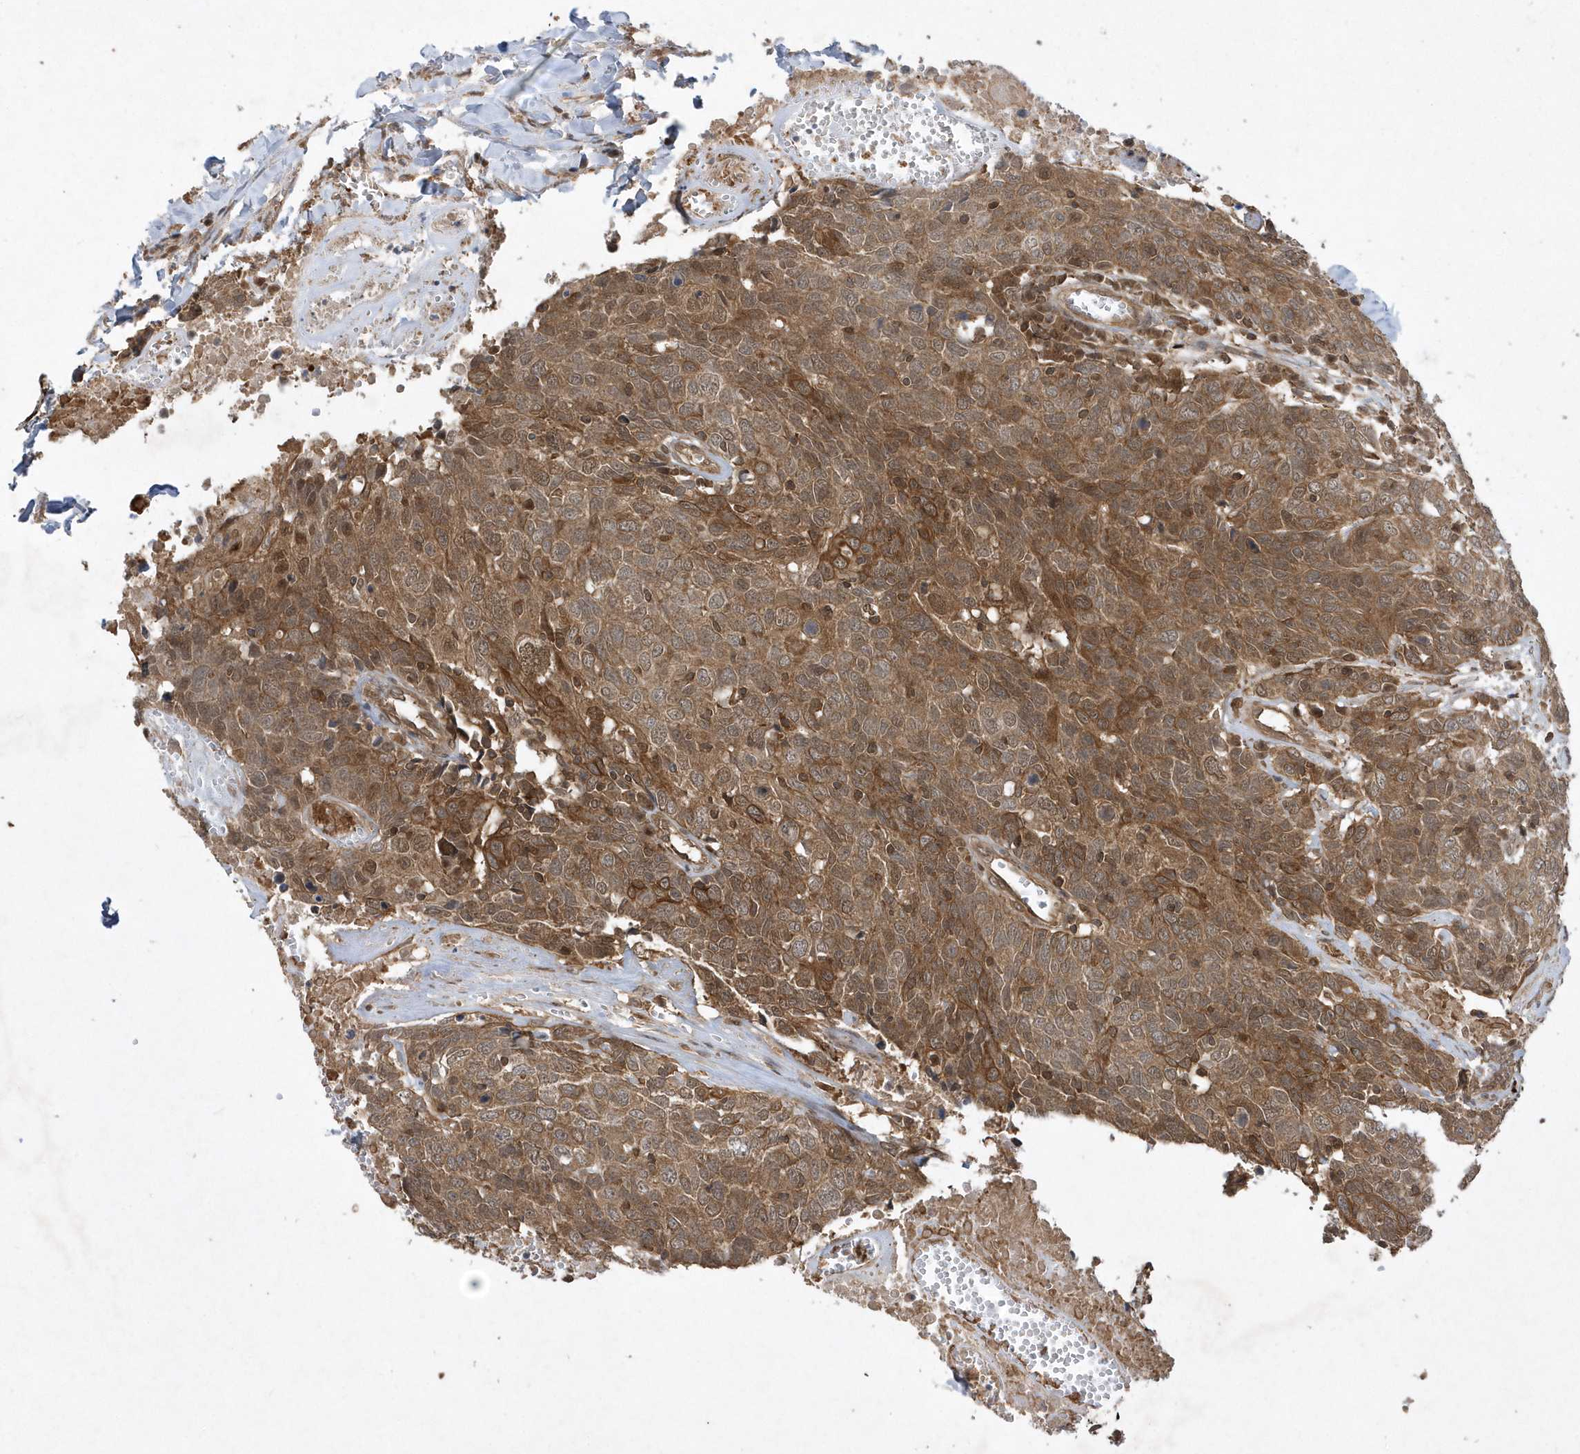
{"staining": {"intensity": "moderate", "quantity": ">75%", "location": "cytoplasmic/membranous"}, "tissue": "head and neck cancer", "cell_type": "Tumor cells", "image_type": "cancer", "snomed": [{"axis": "morphology", "description": "Squamous cell carcinoma, NOS"}, {"axis": "topography", "description": "Head-Neck"}], "caption": "Tumor cells show medium levels of moderate cytoplasmic/membranous expression in about >75% of cells in human head and neck cancer.", "gene": "ACYP1", "patient": {"sex": "male", "age": 66}}